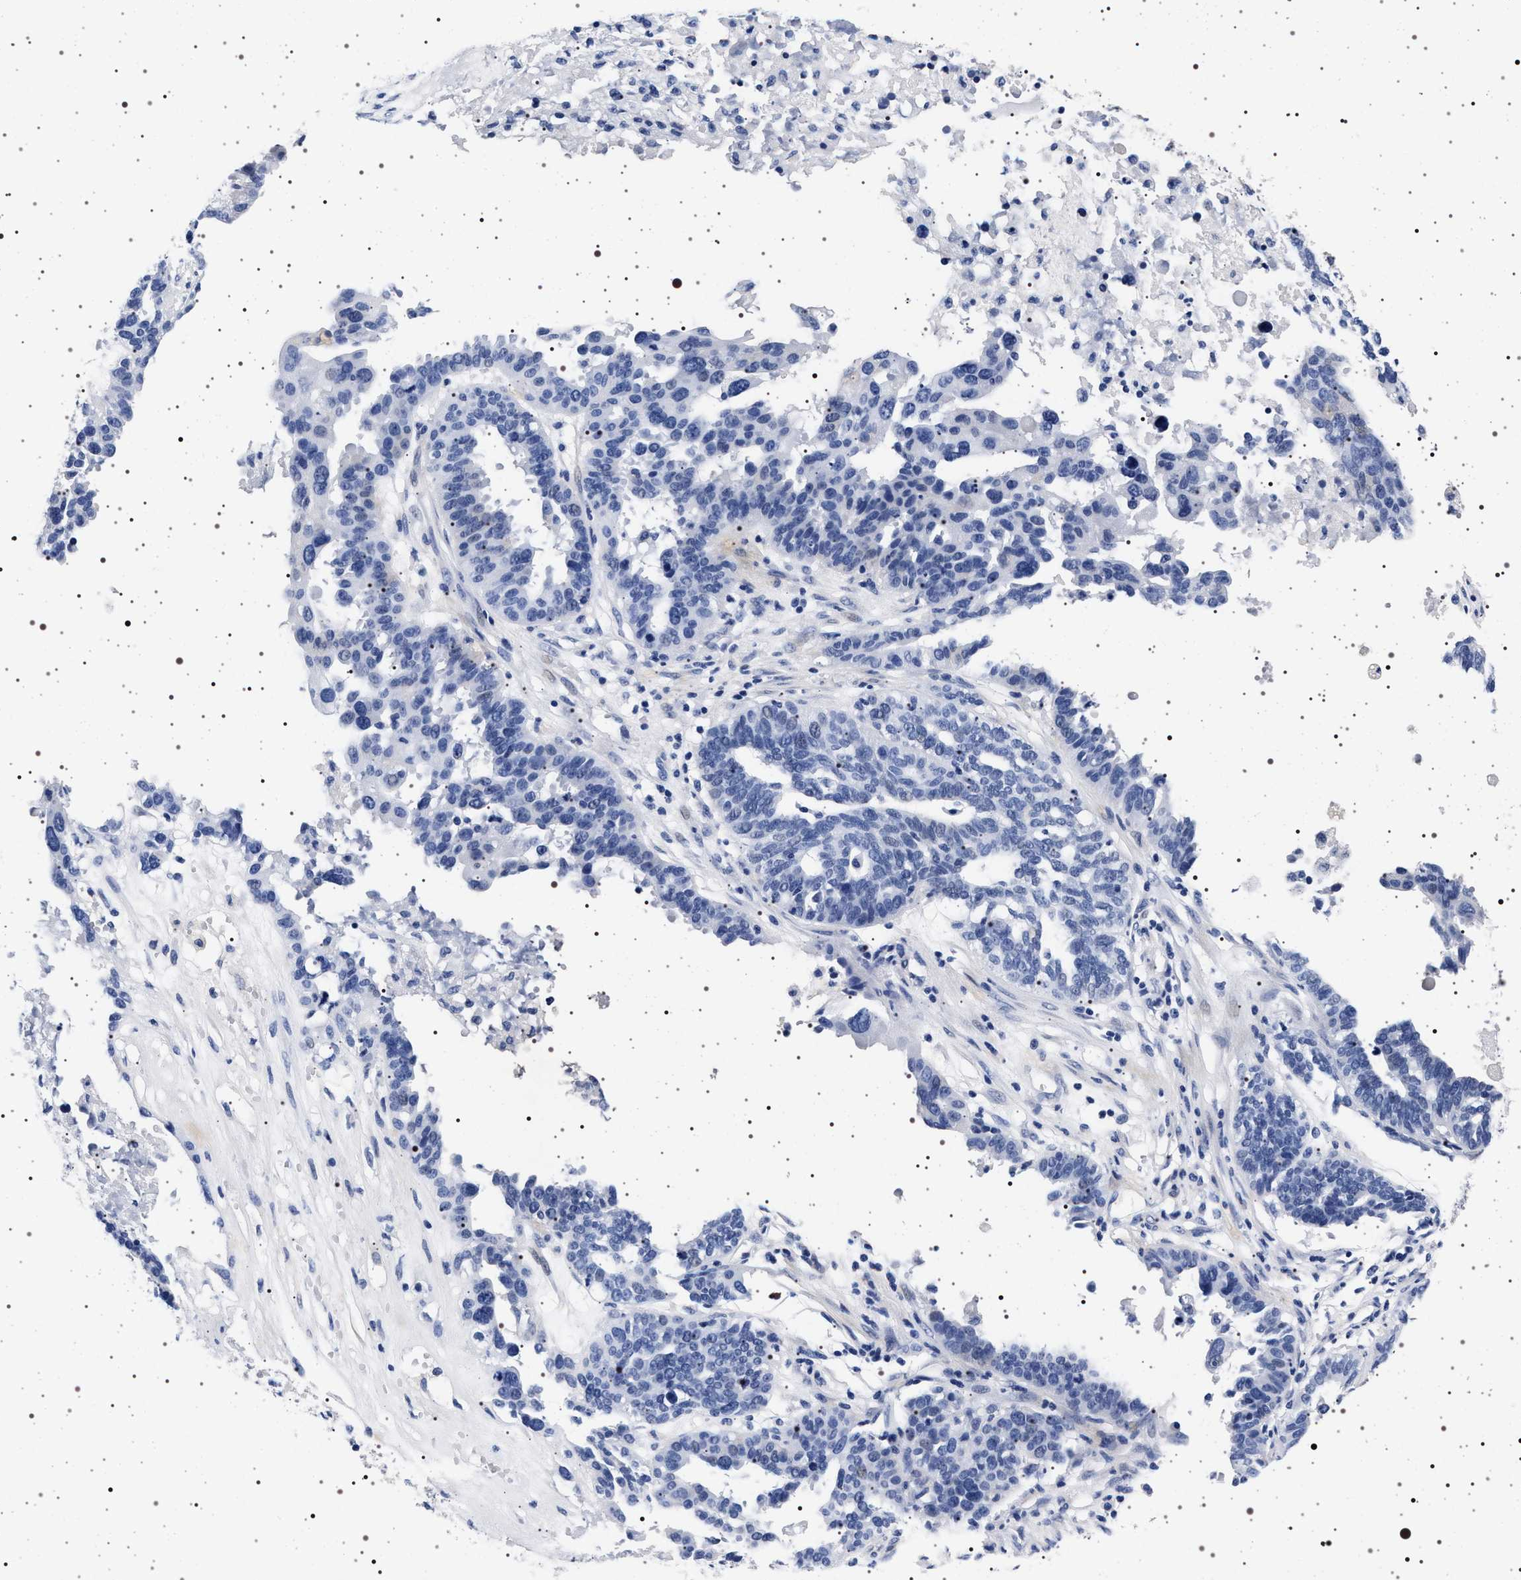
{"staining": {"intensity": "negative", "quantity": "none", "location": "none"}, "tissue": "ovarian cancer", "cell_type": "Tumor cells", "image_type": "cancer", "snomed": [{"axis": "morphology", "description": "Cystadenocarcinoma, serous, NOS"}, {"axis": "topography", "description": "Ovary"}], "caption": "DAB (3,3'-diaminobenzidine) immunohistochemical staining of ovarian serous cystadenocarcinoma demonstrates no significant positivity in tumor cells. The staining is performed using DAB brown chromogen with nuclei counter-stained in using hematoxylin.", "gene": "MAPK10", "patient": {"sex": "female", "age": 59}}